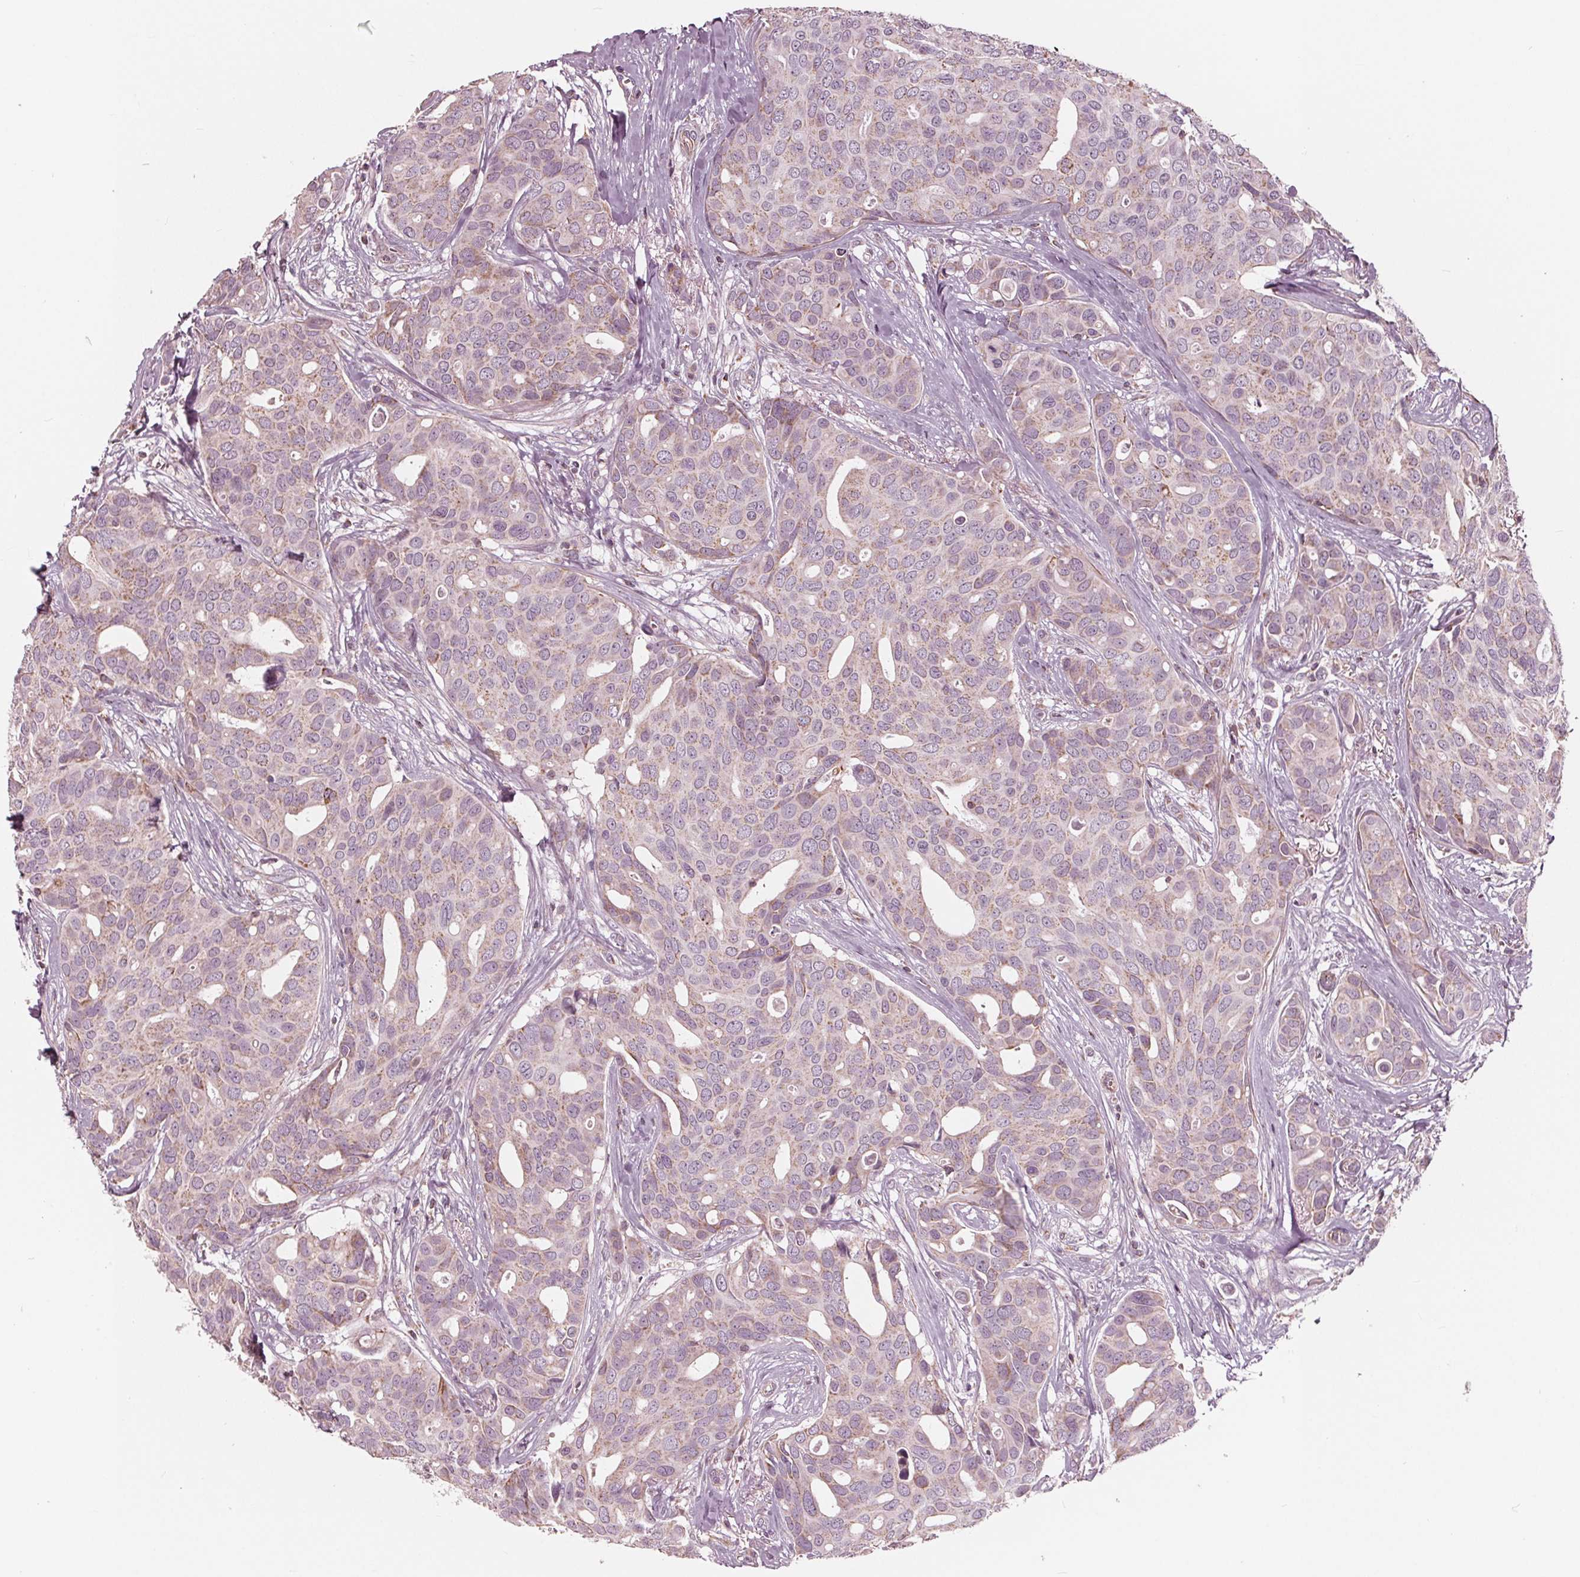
{"staining": {"intensity": "negative", "quantity": "none", "location": "none"}, "tissue": "breast cancer", "cell_type": "Tumor cells", "image_type": "cancer", "snomed": [{"axis": "morphology", "description": "Duct carcinoma"}, {"axis": "topography", "description": "Breast"}], "caption": "Tumor cells are negative for protein expression in human breast cancer.", "gene": "DCAF4L2", "patient": {"sex": "female", "age": 54}}